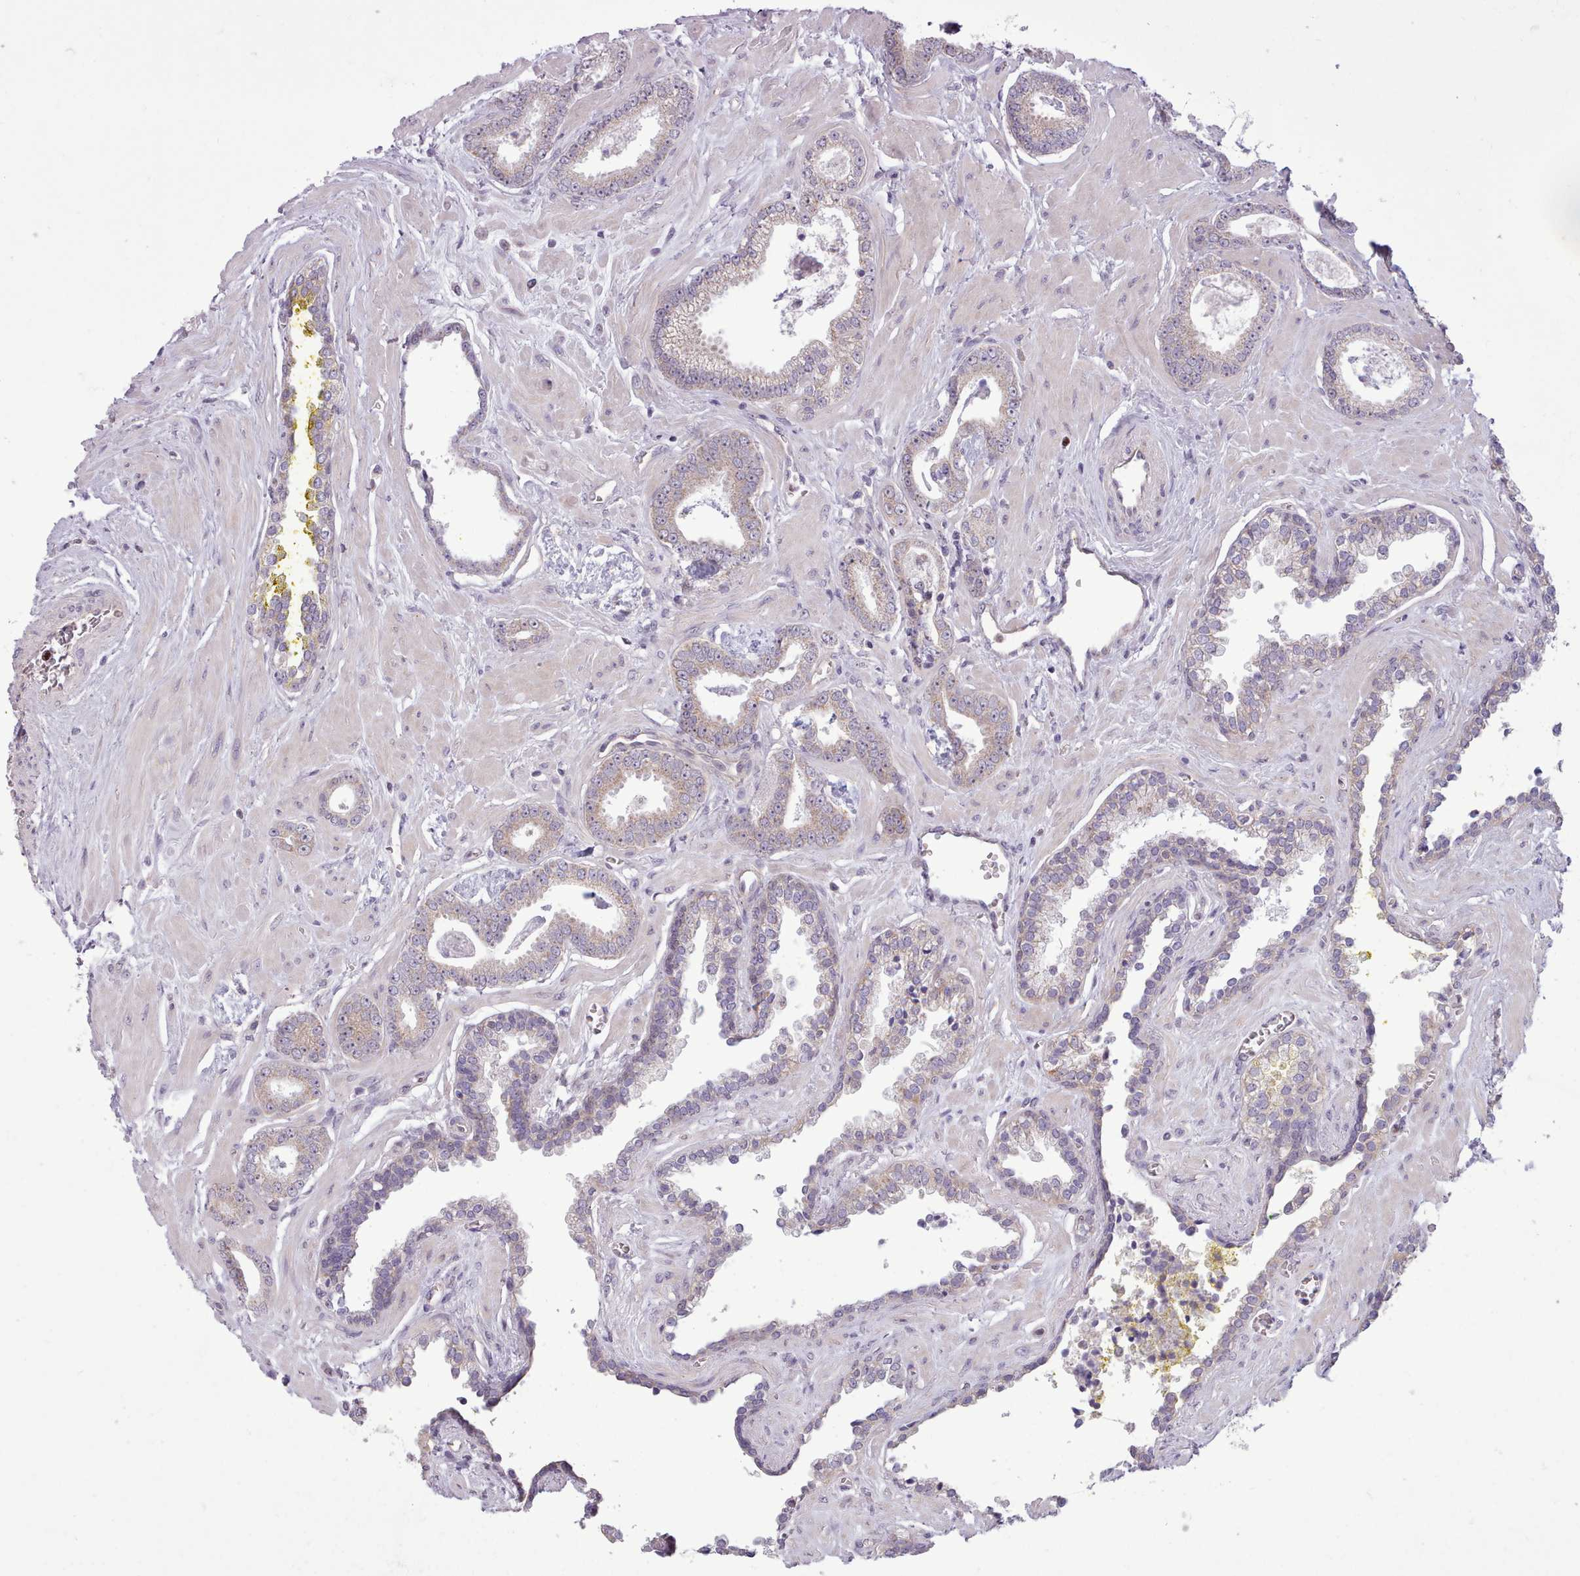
{"staining": {"intensity": "weak", "quantity": "25%-75%", "location": "cytoplasmic/membranous"}, "tissue": "prostate cancer", "cell_type": "Tumor cells", "image_type": "cancer", "snomed": [{"axis": "morphology", "description": "Adenocarcinoma, Low grade"}, {"axis": "topography", "description": "Prostate"}], "caption": "A low amount of weak cytoplasmic/membranous expression is appreciated in about 25%-75% of tumor cells in prostate adenocarcinoma (low-grade) tissue.", "gene": "SLURP1", "patient": {"sex": "male", "age": 60}}